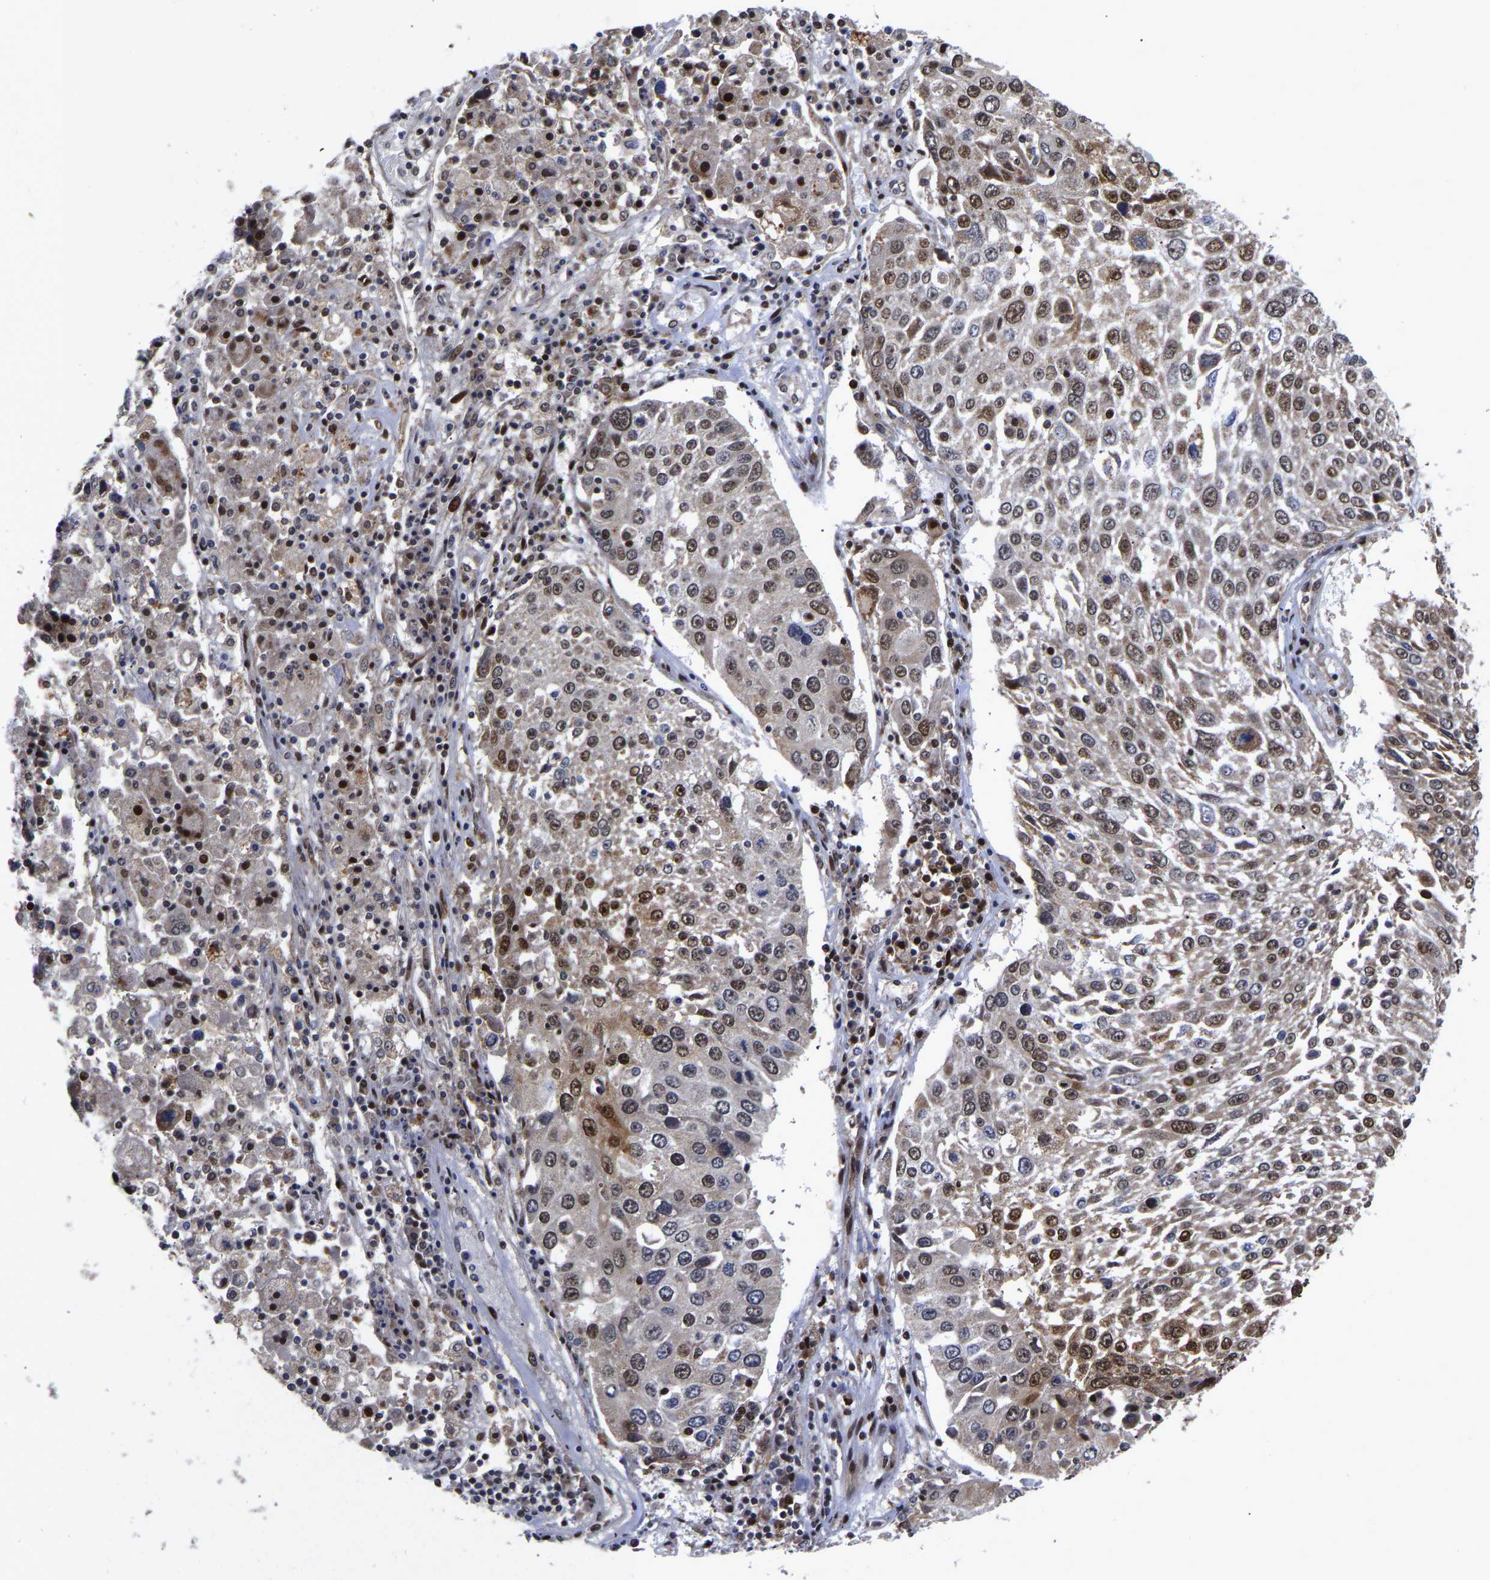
{"staining": {"intensity": "moderate", "quantity": ">75%", "location": "cytoplasmic/membranous,nuclear"}, "tissue": "lung cancer", "cell_type": "Tumor cells", "image_type": "cancer", "snomed": [{"axis": "morphology", "description": "Squamous cell carcinoma, NOS"}, {"axis": "topography", "description": "Lung"}], "caption": "Lung cancer (squamous cell carcinoma) stained with a protein marker exhibits moderate staining in tumor cells.", "gene": "JUNB", "patient": {"sex": "male", "age": 65}}